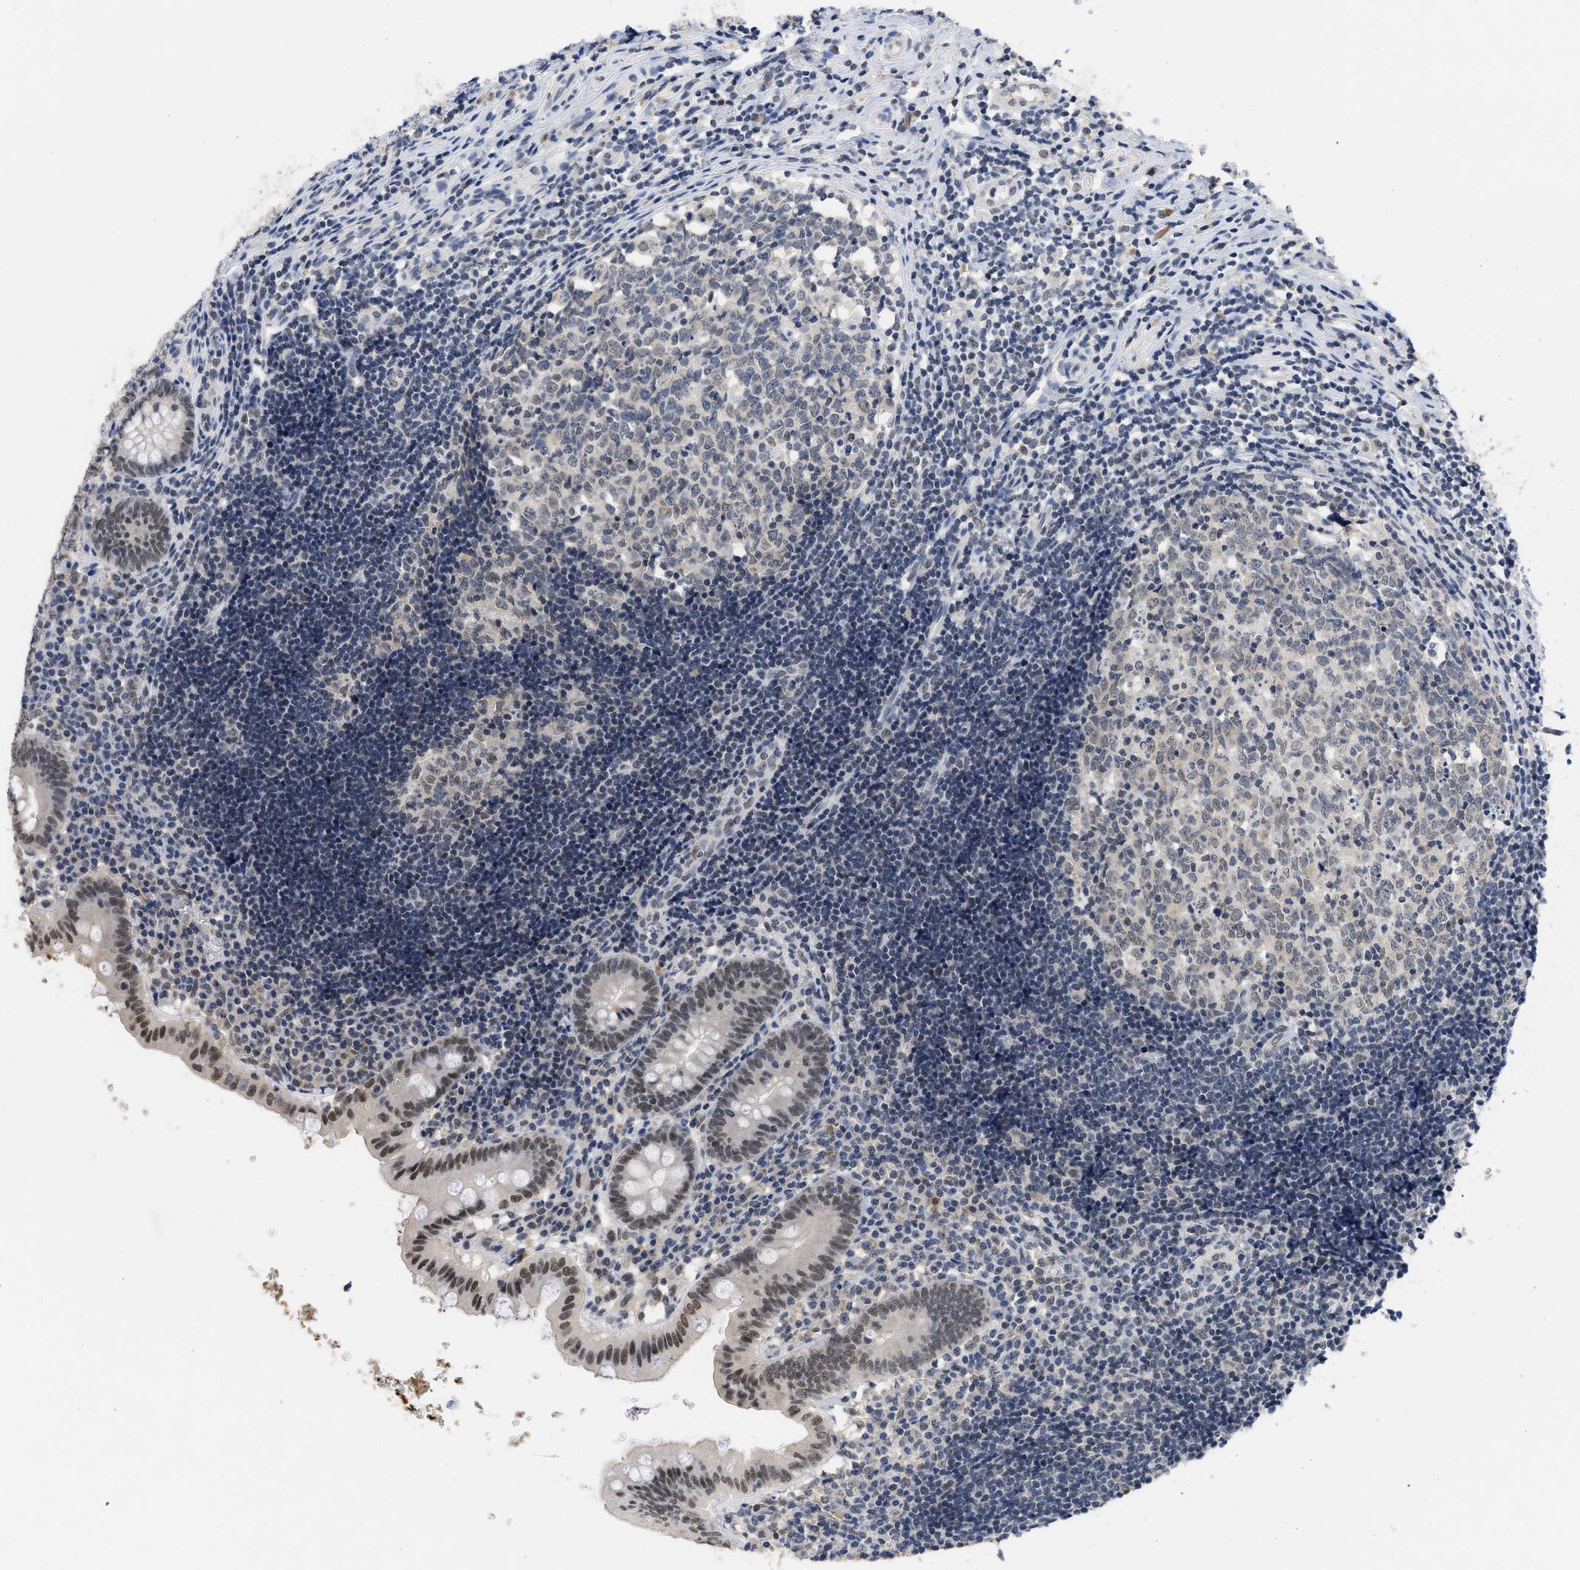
{"staining": {"intensity": "moderate", "quantity": ">75%", "location": "nuclear"}, "tissue": "appendix", "cell_type": "Glandular cells", "image_type": "normal", "snomed": [{"axis": "morphology", "description": "Normal tissue, NOS"}, {"axis": "topography", "description": "Appendix"}], "caption": "The histopathology image reveals immunohistochemical staining of unremarkable appendix. There is moderate nuclear positivity is seen in about >75% of glandular cells. Nuclei are stained in blue.", "gene": "GGNBP2", "patient": {"sex": "male", "age": 8}}